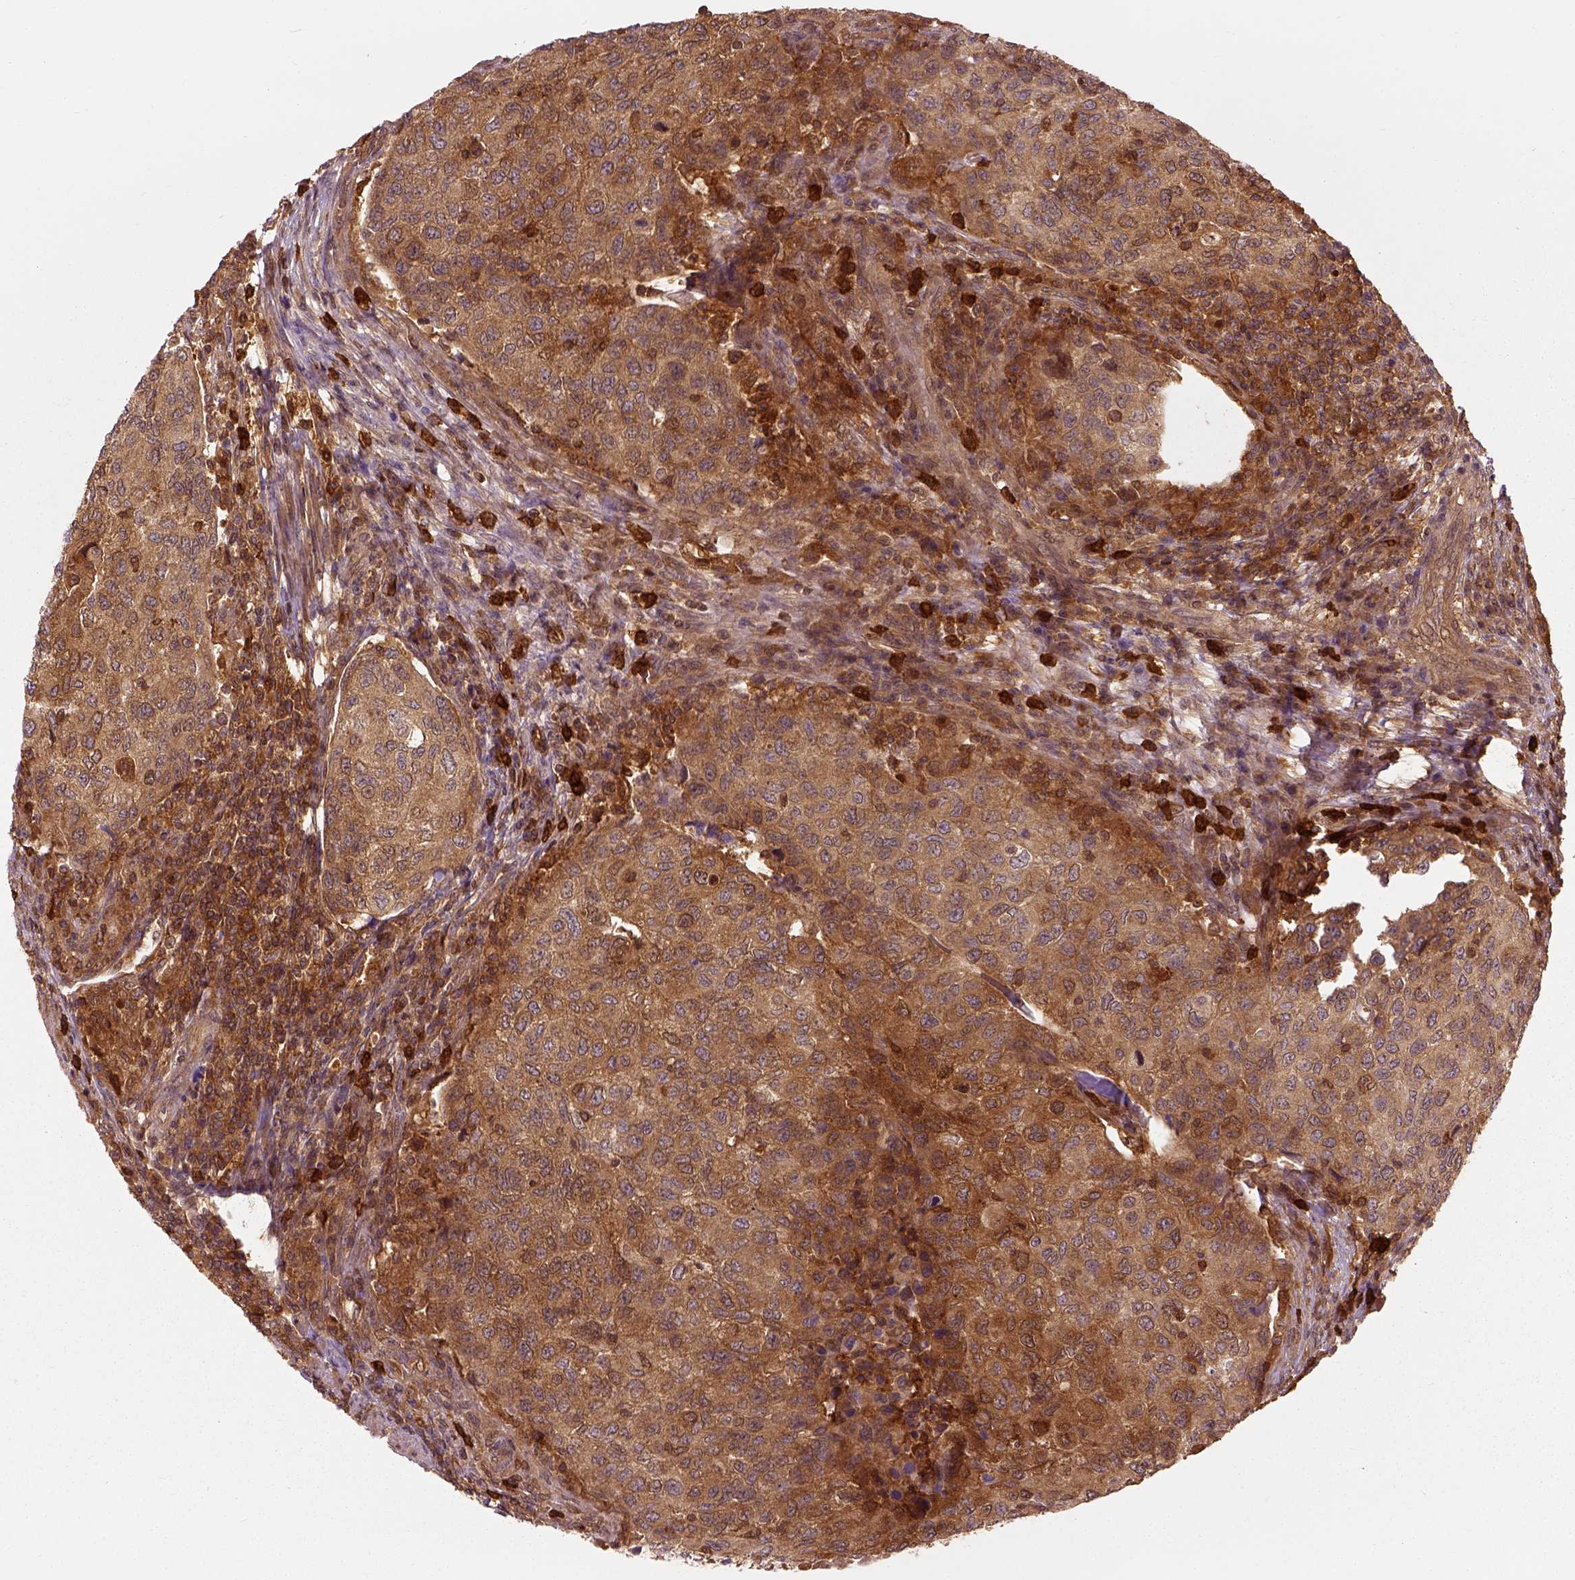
{"staining": {"intensity": "moderate", "quantity": ">75%", "location": "cytoplasmic/membranous"}, "tissue": "urothelial cancer", "cell_type": "Tumor cells", "image_type": "cancer", "snomed": [{"axis": "morphology", "description": "Urothelial carcinoma, High grade"}, {"axis": "topography", "description": "Urinary bladder"}], "caption": "The micrograph shows staining of urothelial carcinoma (high-grade), revealing moderate cytoplasmic/membranous protein expression (brown color) within tumor cells.", "gene": "GPI", "patient": {"sex": "female", "age": 78}}